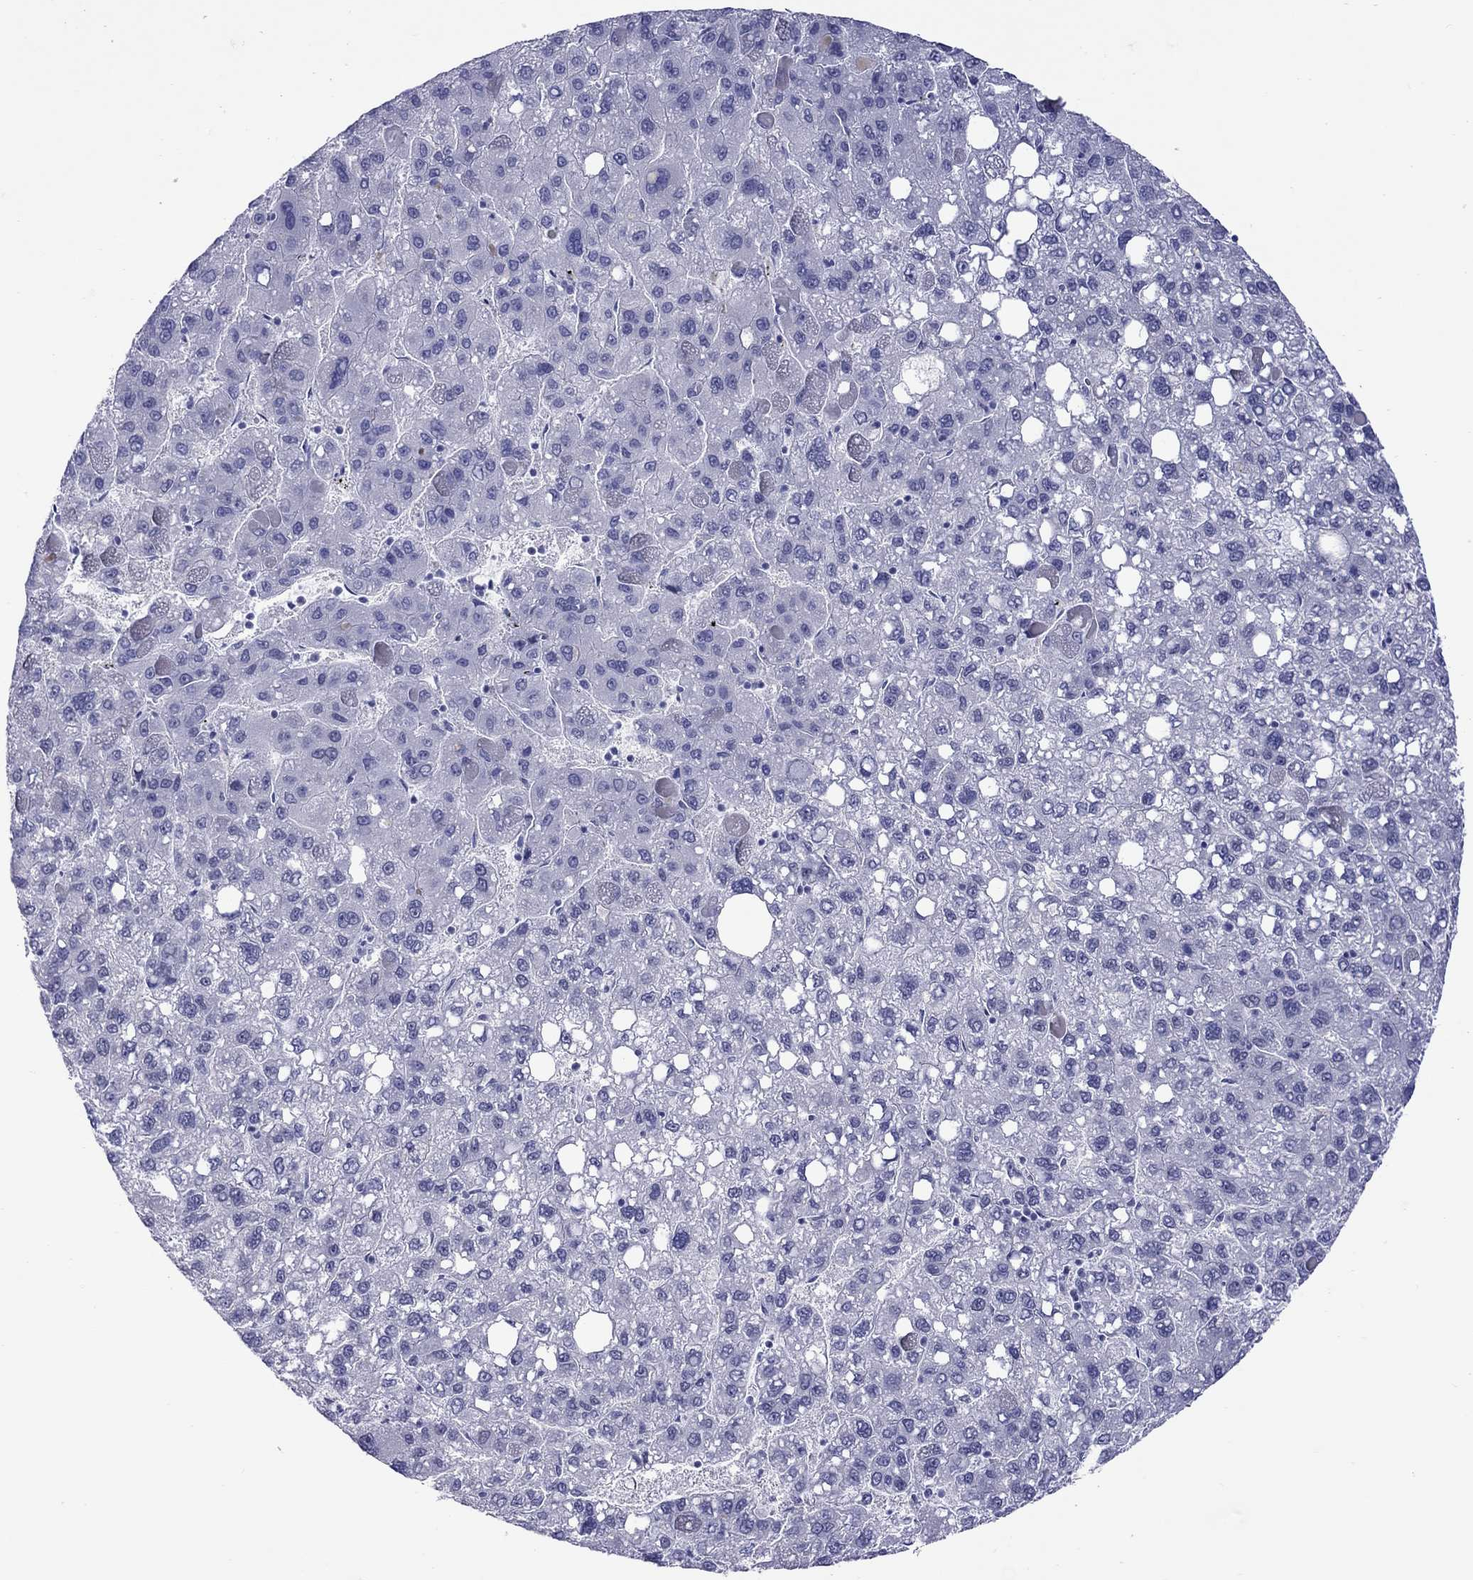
{"staining": {"intensity": "negative", "quantity": "none", "location": "none"}, "tissue": "liver cancer", "cell_type": "Tumor cells", "image_type": "cancer", "snomed": [{"axis": "morphology", "description": "Carcinoma, Hepatocellular, NOS"}, {"axis": "topography", "description": "Liver"}], "caption": "High power microscopy histopathology image of an immunohistochemistry (IHC) image of liver cancer (hepatocellular carcinoma), revealing no significant staining in tumor cells.", "gene": "CHRNB3", "patient": {"sex": "female", "age": 82}}